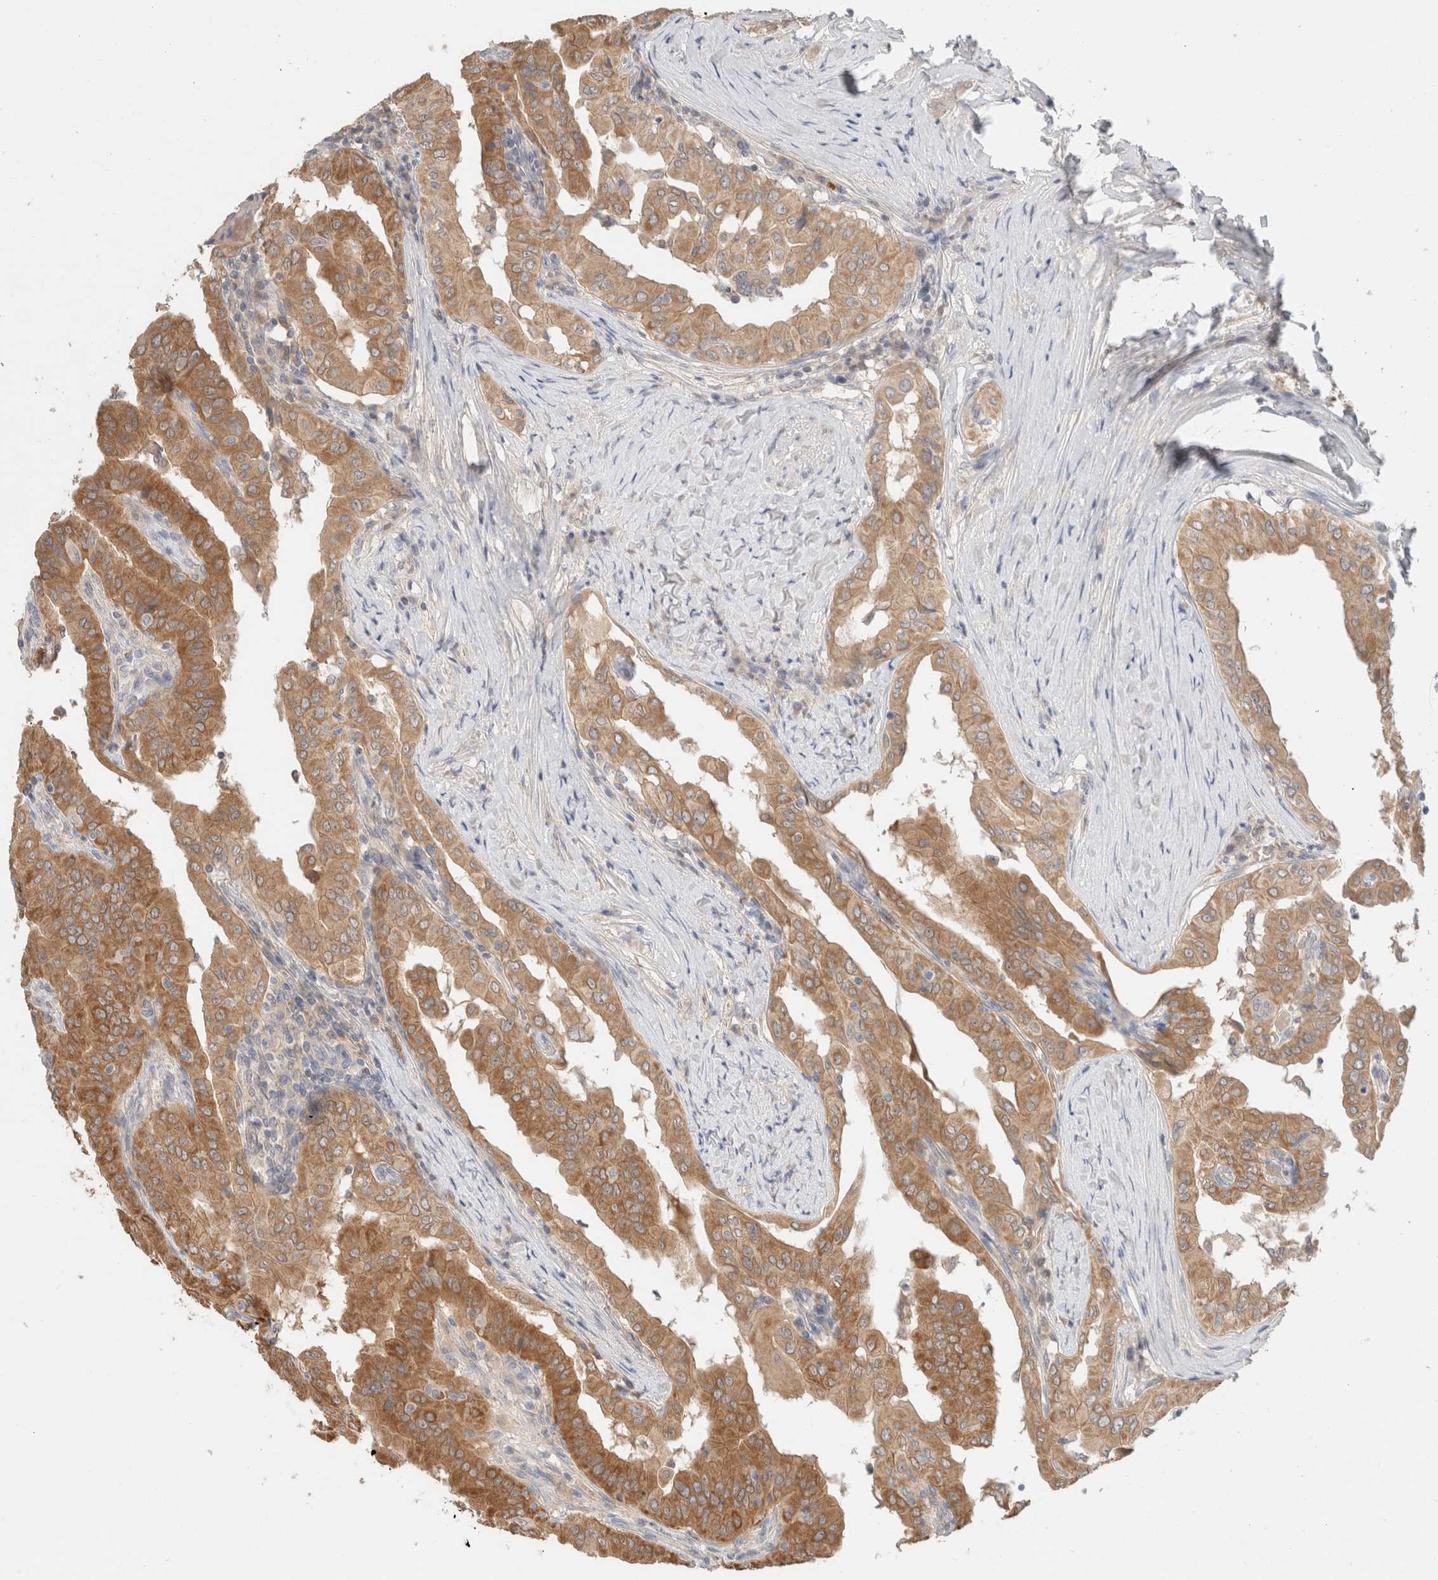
{"staining": {"intensity": "moderate", "quantity": ">75%", "location": "cytoplasmic/membranous"}, "tissue": "thyroid cancer", "cell_type": "Tumor cells", "image_type": "cancer", "snomed": [{"axis": "morphology", "description": "Papillary adenocarcinoma, NOS"}, {"axis": "topography", "description": "Thyroid gland"}], "caption": "Immunohistochemistry (IHC) (DAB (3,3'-diaminobenzidine)) staining of human papillary adenocarcinoma (thyroid) exhibits moderate cytoplasmic/membranous protein positivity in about >75% of tumor cells.", "gene": "CA13", "patient": {"sex": "male", "age": 33}}